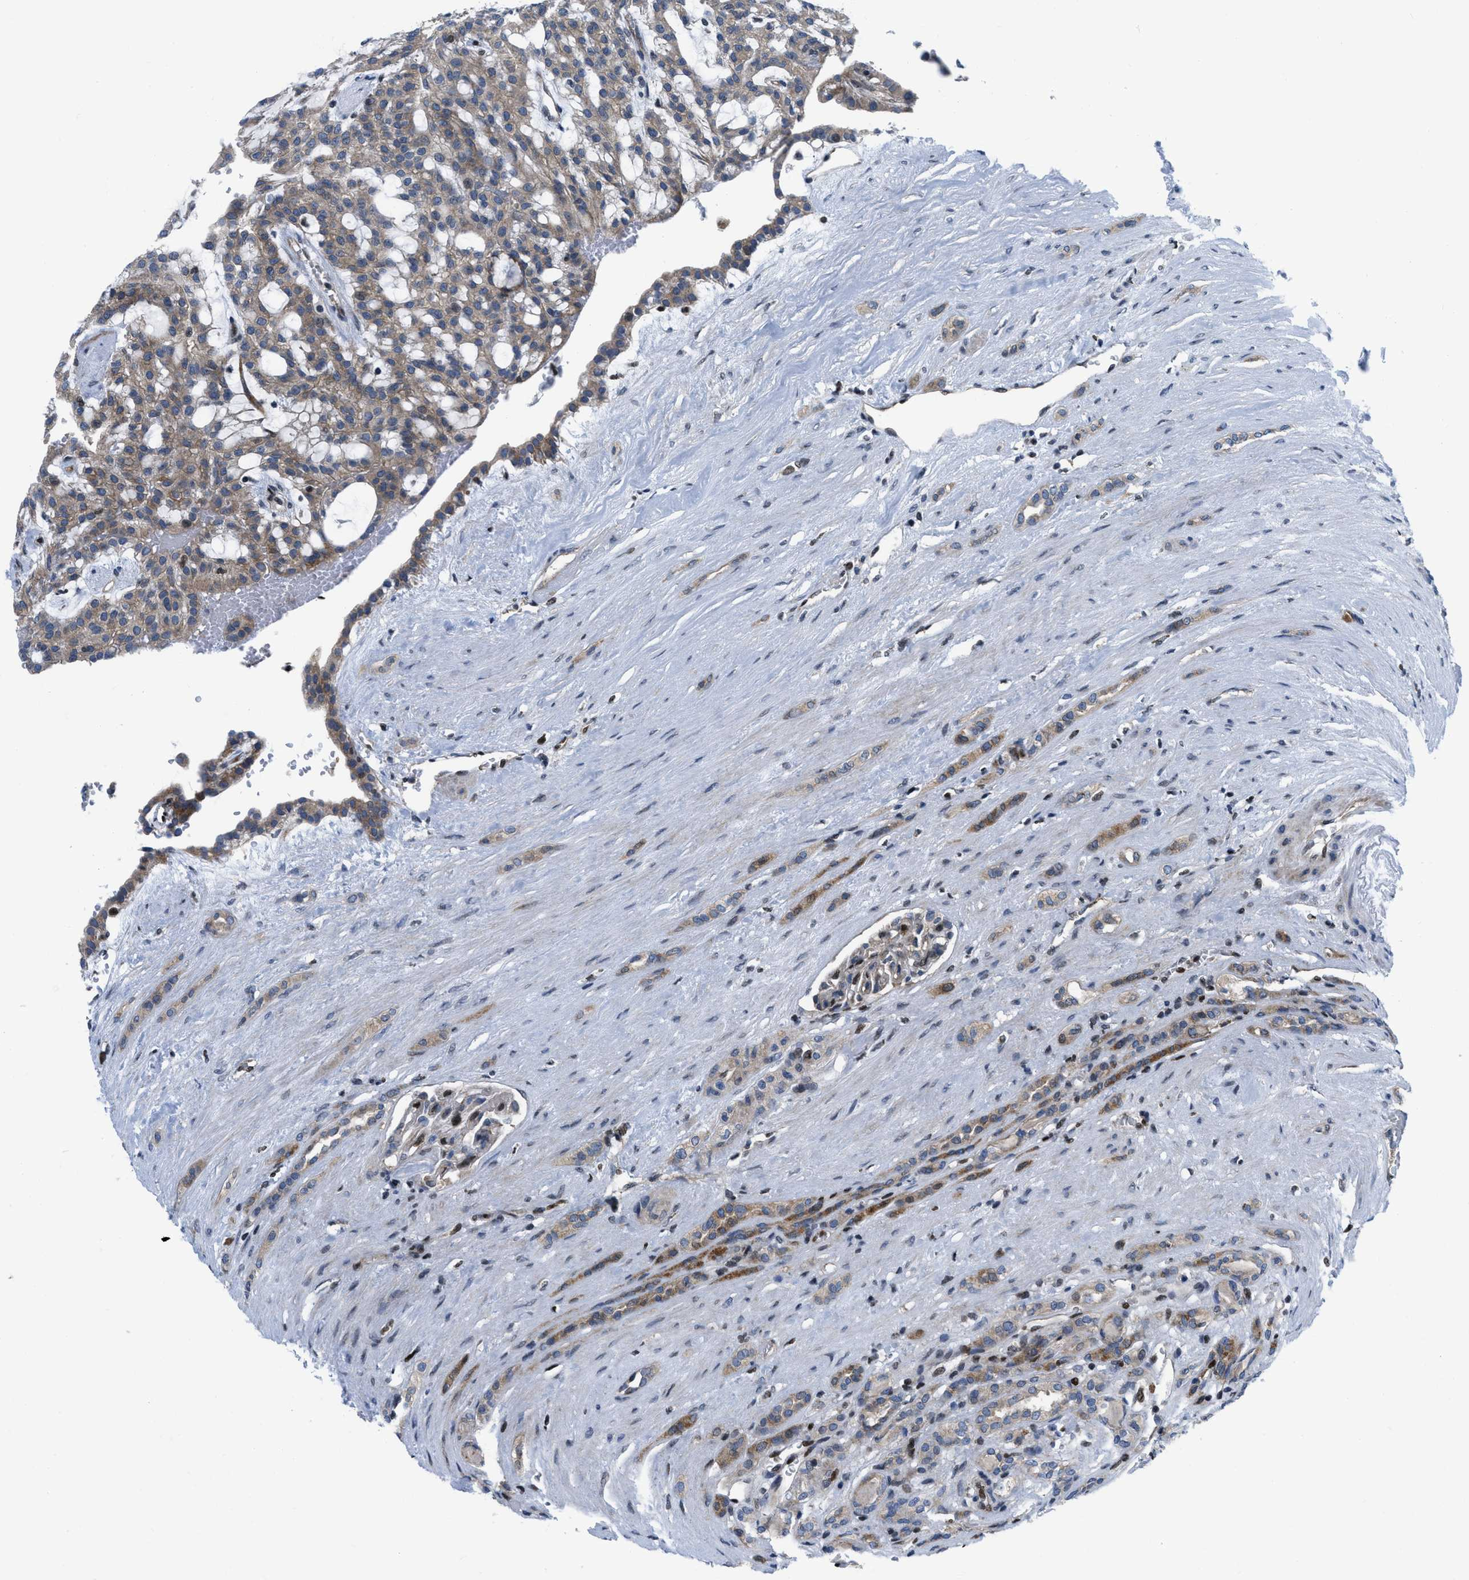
{"staining": {"intensity": "moderate", "quantity": ">75%", "location": "cytoplasmic/membranous"}, "tissue": "renal cancer", "cell_type": "Tumor cells", "image_type": "cancer", "snomed": [{"axis": "morphology", "description": "Adenocarcinoma, NOS"}, {"axis": "topography", "description": "Kidney"}], "caption": "IHC micrograph of neoplastic tissue: human renal cancer (adenocarcinoma) stained using immunohistochemistry (IHC) reveals medium levels of moderate protein expression localized specifically in the cytoplasmic/membranous of tumor cells, appearing as a cytoplasmic/membranous brown color.", "gene": "PPP2CB", "patient": {"sex": "male", "age": 63}}